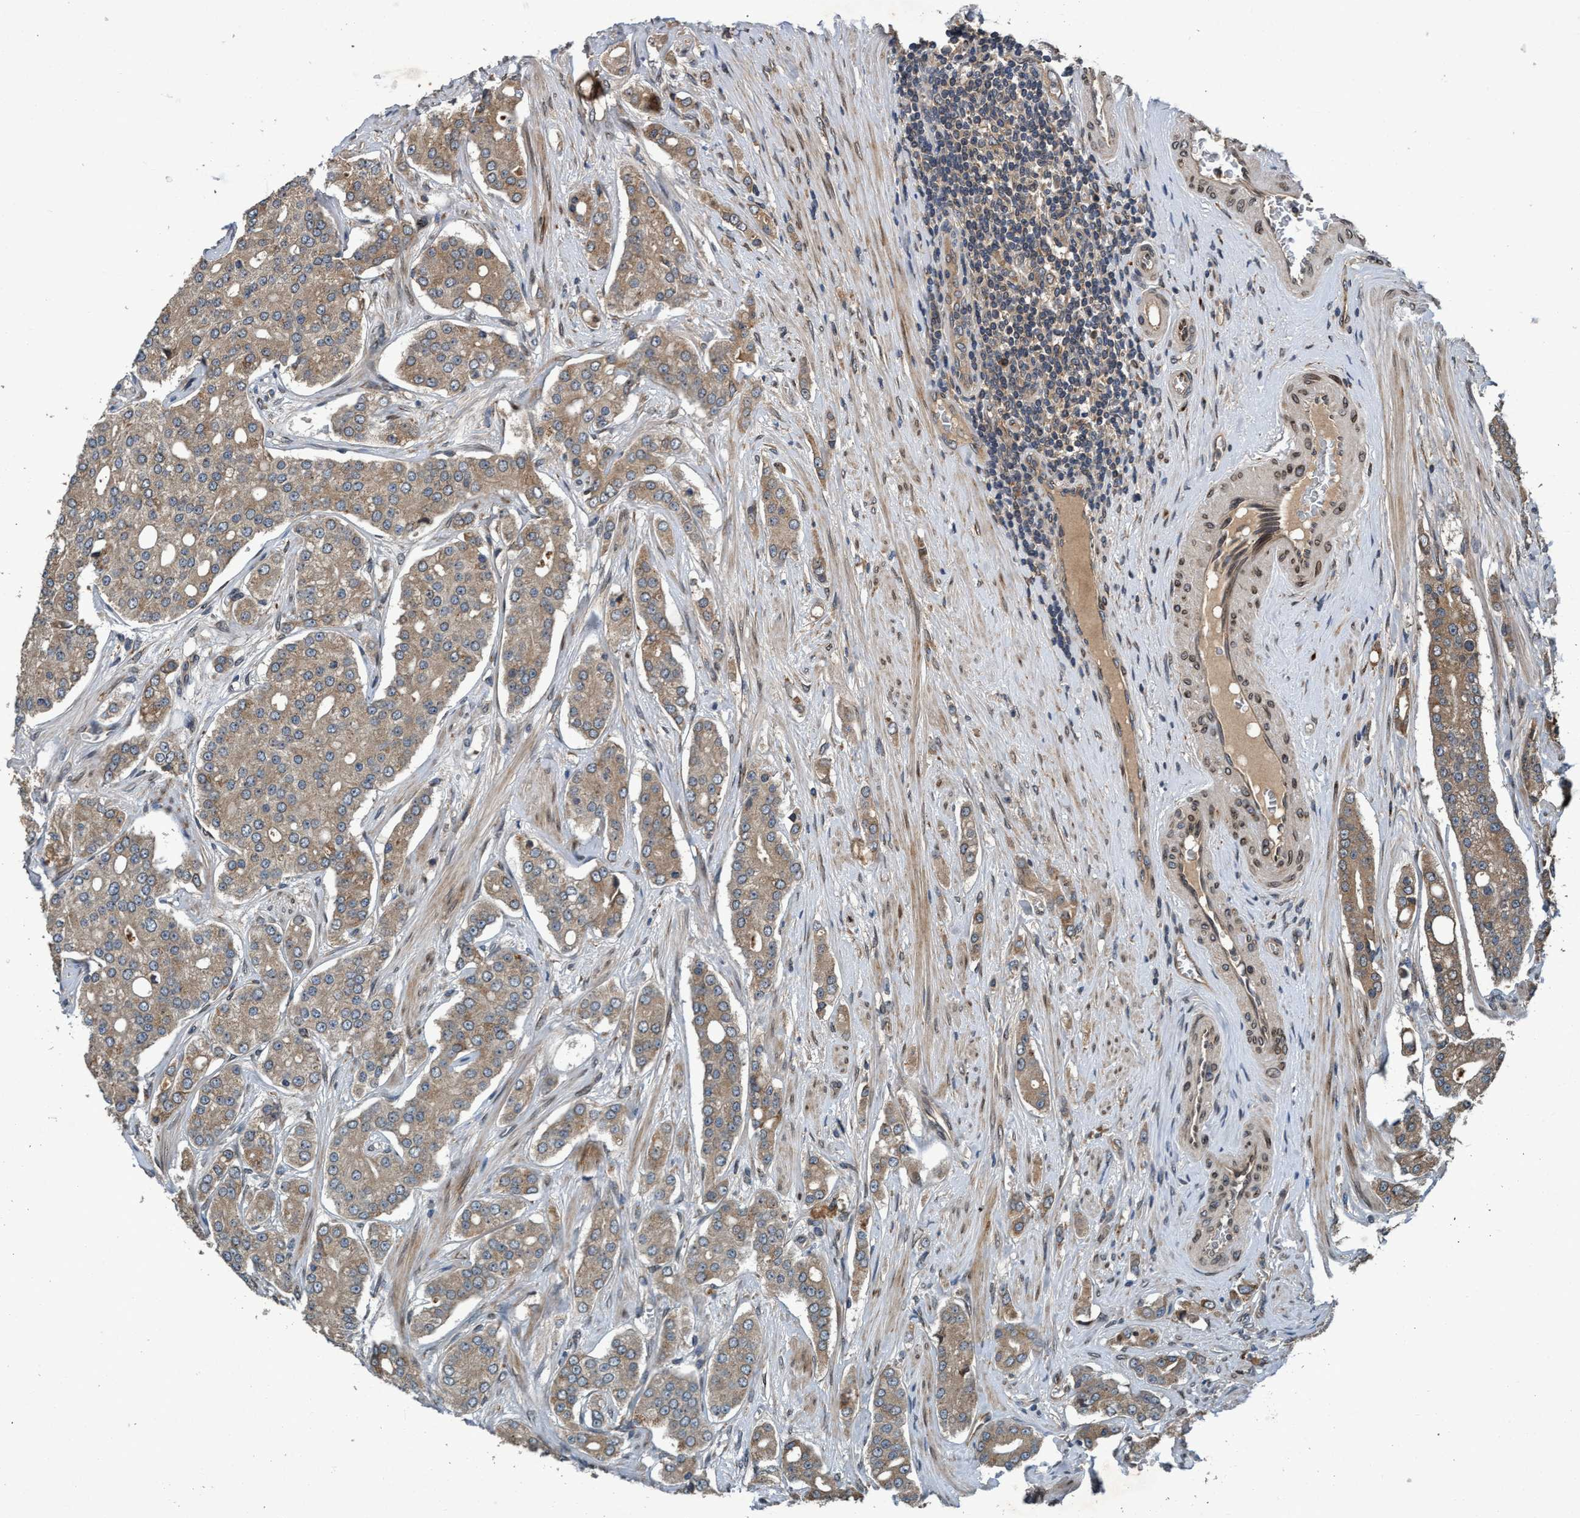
{"staining": {"intensity": "weak", "quantity": "25%-75%", "location": "cytoplasmic/membranous"}, "tissue": "prostate cancer", "cell_type": "Tumor cells", "image_type": "cancer", "snomed": [{"axis": "morphology", "description": "Adenocarcinoma, High grade"}, {"axis": "topography", "description": "Prostate"}], "caption": "IHC histopathology image of neoplastic tissue: human prostate cancer stained using immunohistochemistry (IHC) displays low levels of weak protein expression localized specifically in the cytoplasmic/membranous of tumor cells, appearing as a cytoplasmic/membranous brown color.", "gene": "MACC1", "patient": {"sex": "male", "age": 71}}